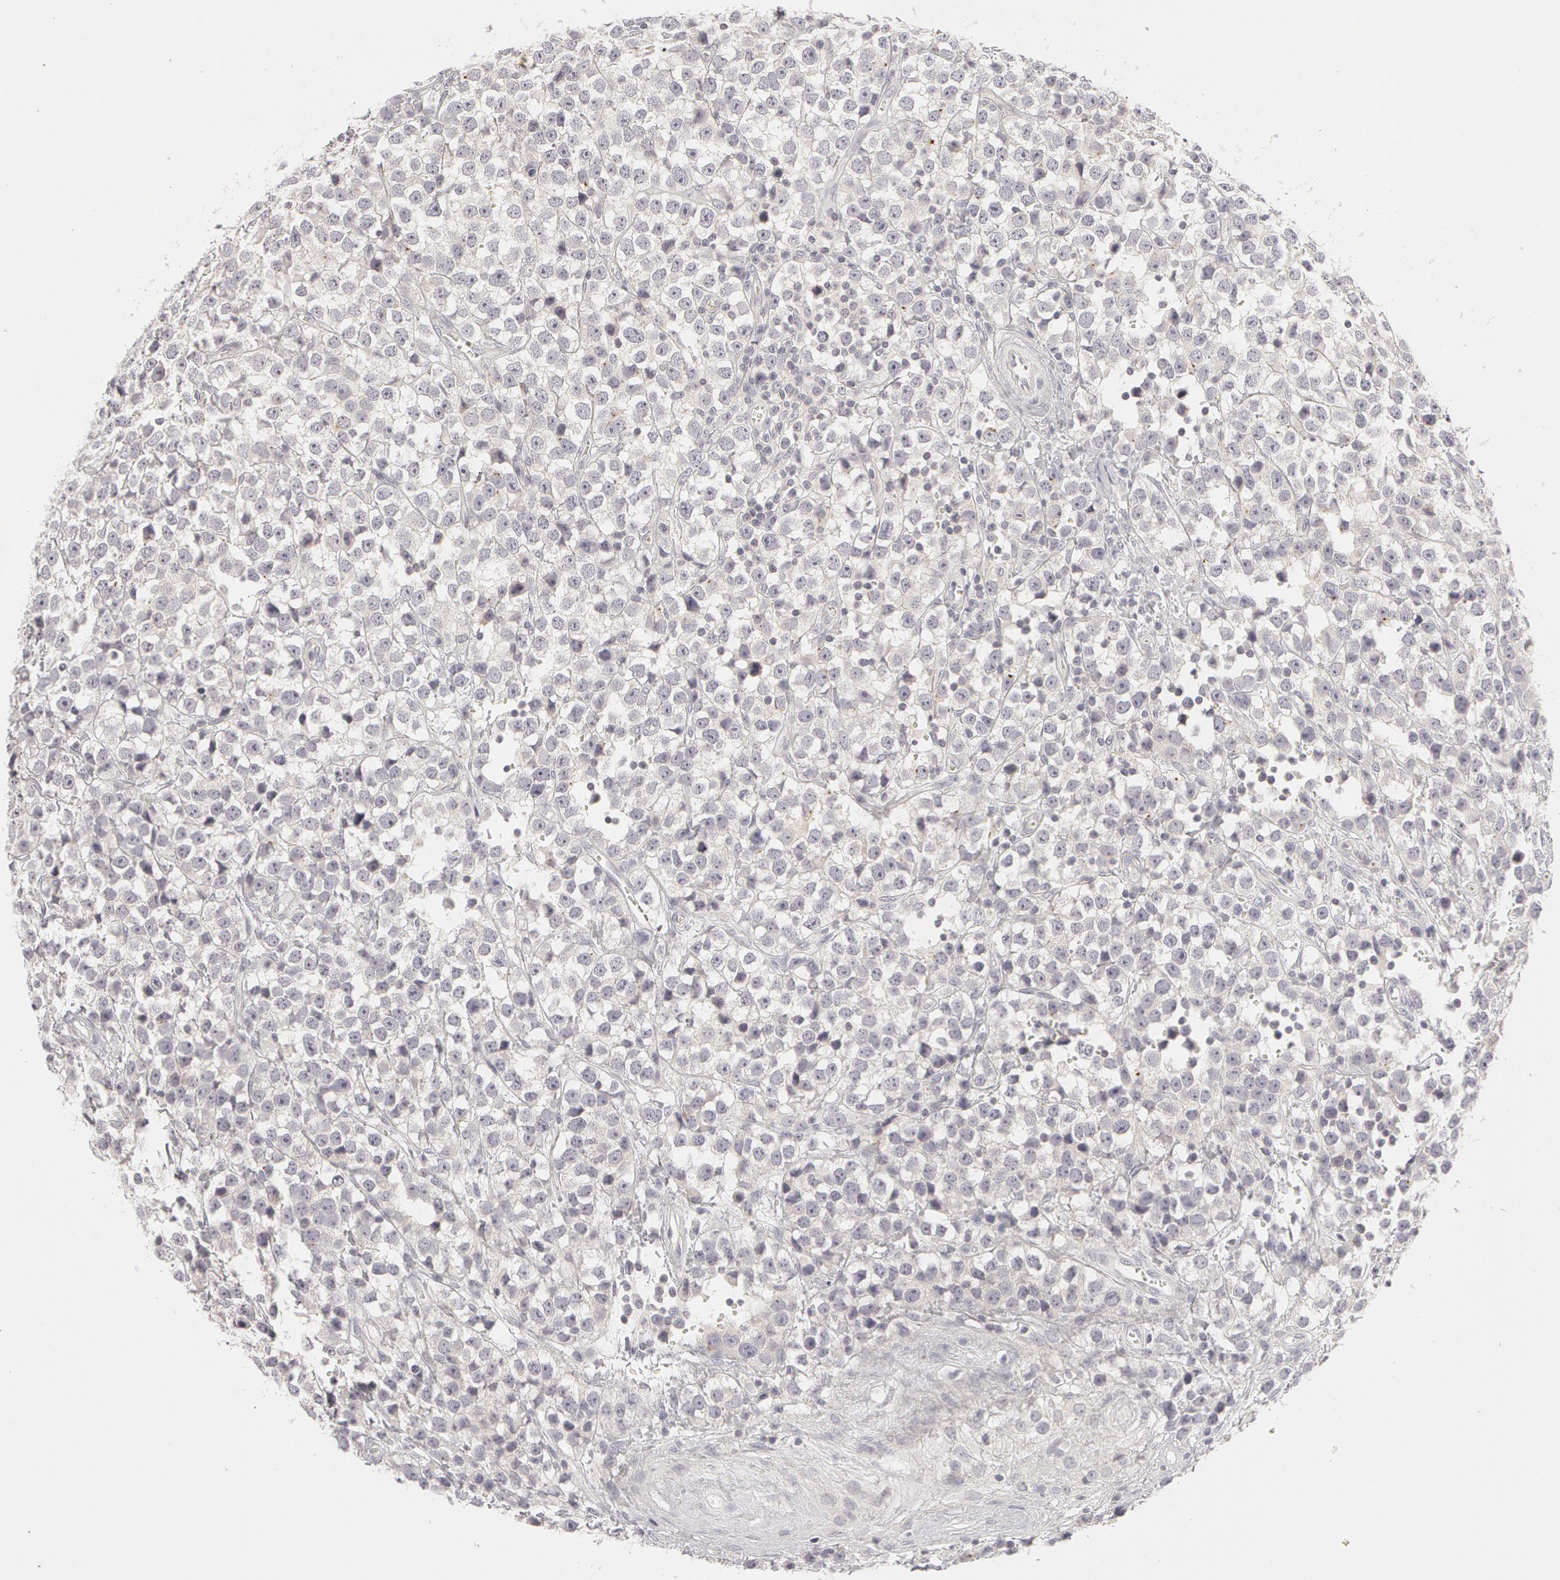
{"staining": {"intensity": "negative", "quantity": "none", "location": "none"}, "tissue": "testis cancer", "cell_type": "Tumor cells", "image_type": "cancer", "snomed": [{"axis": "morphology", "description": "Seminoma, NOS"}, {"axis": "topography", "description": "Testis"}], "caption": "The photomicrograph reveals no significant expression in tumor cells of testis cancer (seminoma). Brightfield microscopy of immunohistochemistry stained with DAB (3,3'-diaminobenzidine) (brown) and hematoxylin (blue), captured at high magnification.", "gene": "ABCB1", "patient": {"sex": "male", "age": 25}}